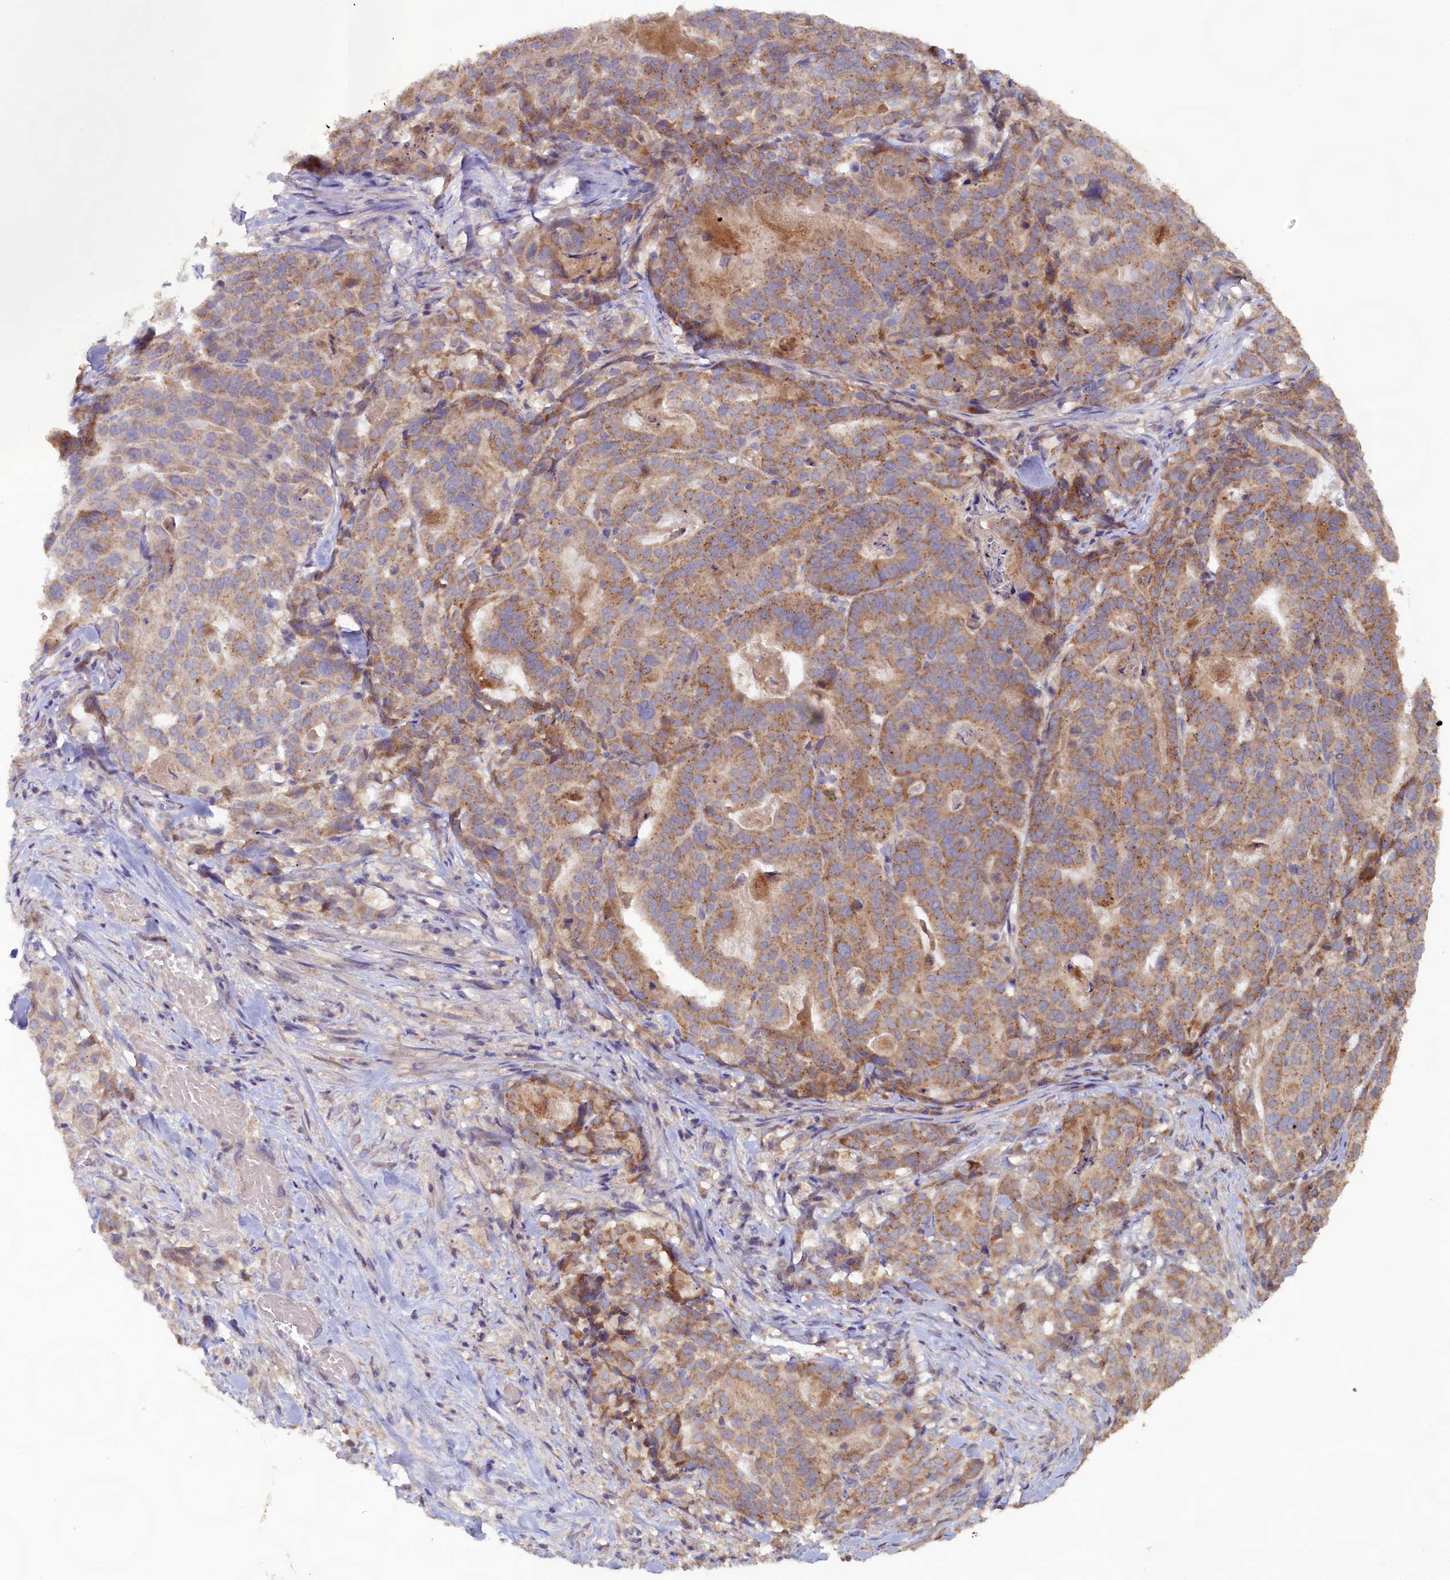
{"staining": {"intensity": "moderate", "quantity": ">75%", "location": "cytoplasmic/membranous"}, "tissue": "stomach cancer", "cell_type": "Tumor cells", "image_type": "cancer", "snomed": [{"axis": "morphology", "description": "Adenocarcinoma, NOS"}, {"axis": "topography", "description": "Stomach"}], "caption": "Tumor cells exhibit medium levels of moderate cytoplasmic/membranous staining in about >75% of cells in human adenocarcinoma (stomach).", "gene": "FUNDC1", "patient": {"sex": "male", "age": 48}}